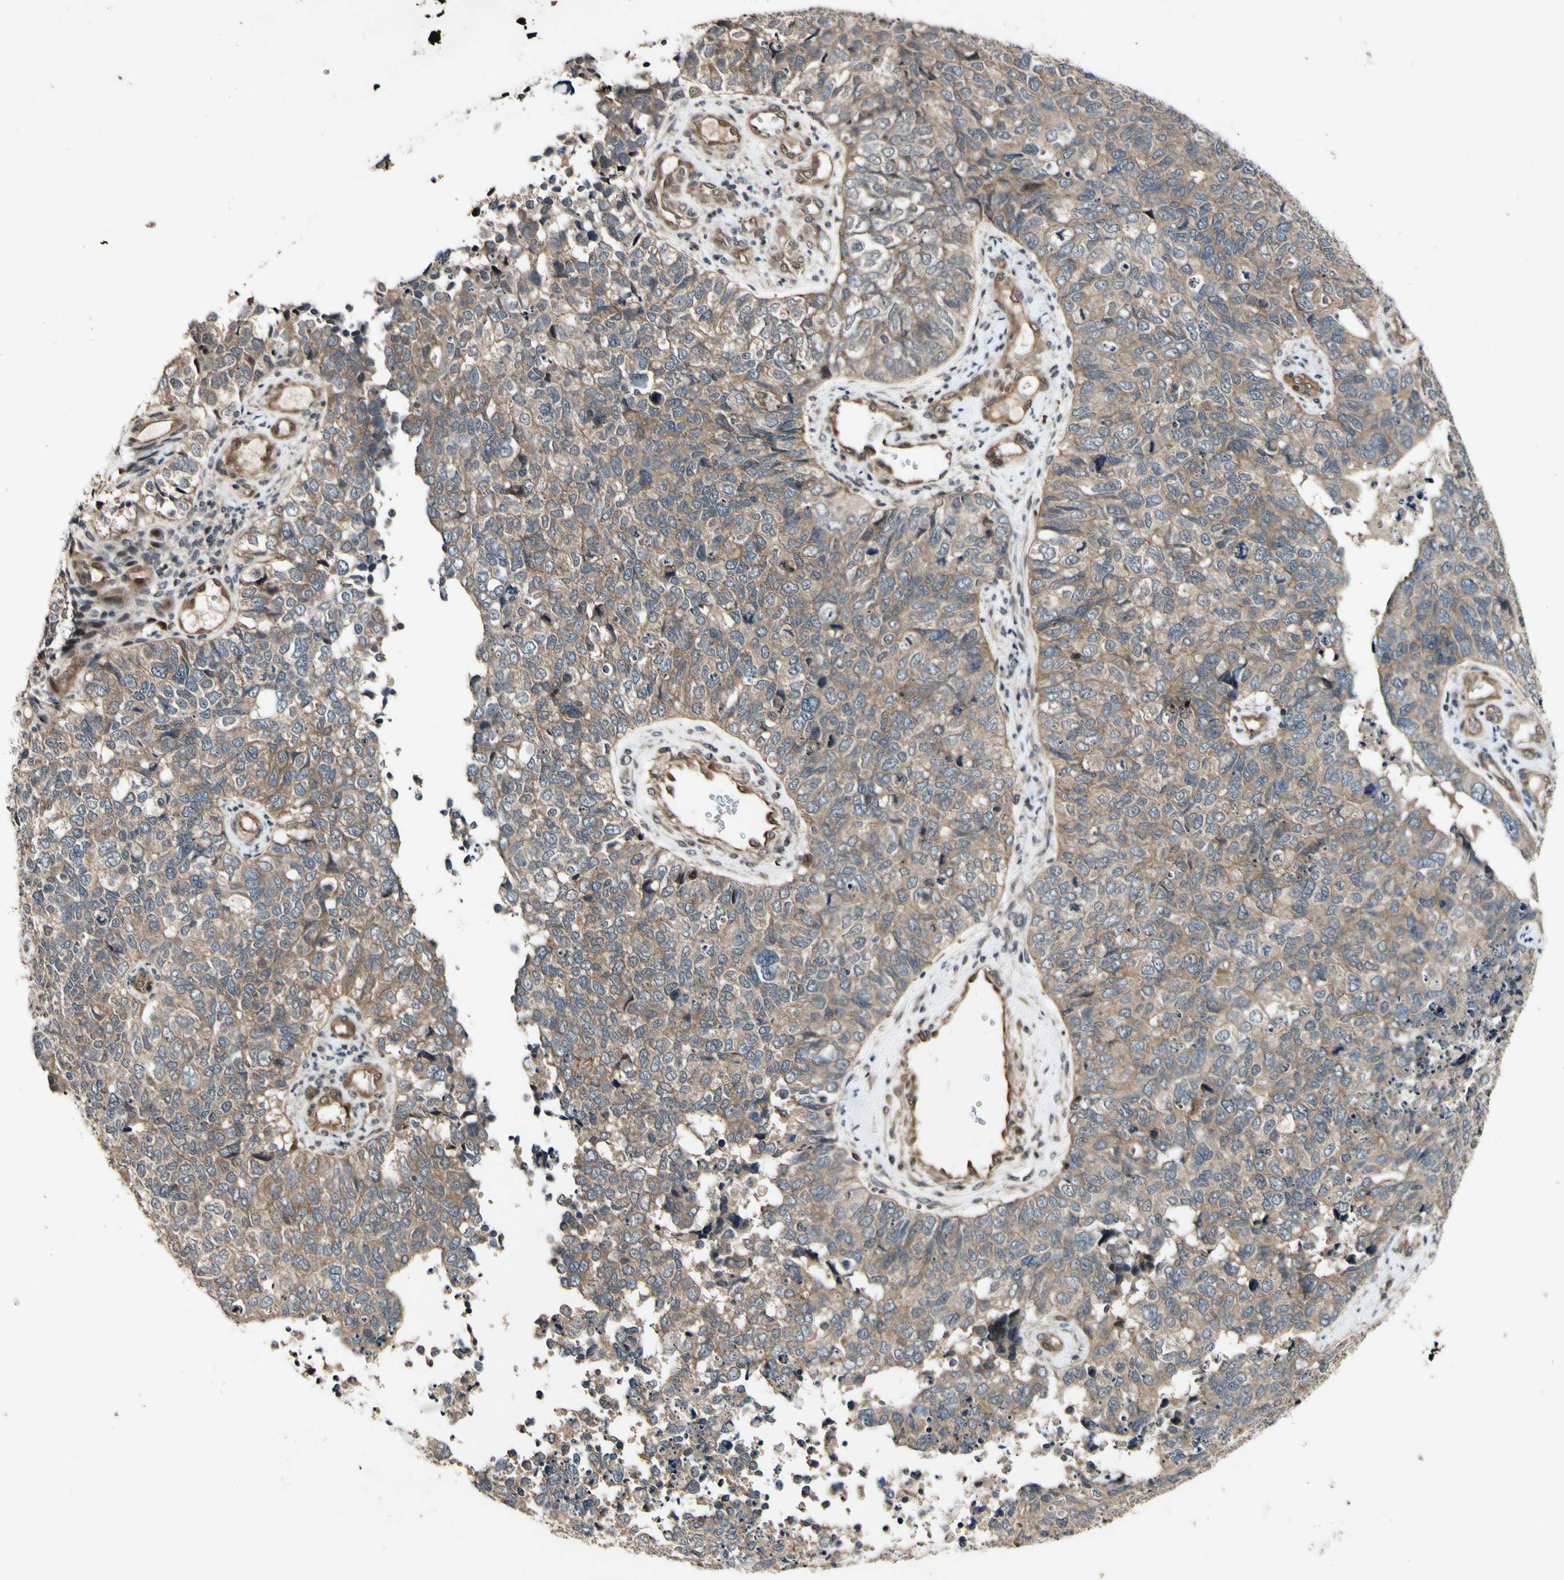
{"staining": {"intensity": "moderate", "quantity": ">75%", "location": "cytoplasmic/membranous"}, "tissue": "cervical cancer", "cell_type": "Tumor cells", "image_type": "cancer", "snomed": [{"axis": "morphology", "description": "Squamous cell carcinoma, NOS"}, {"axis": "topography", "description": "Cervix"}], "caption": "The histopathology image displays staining of cervical cancer (squamous cell carcinoma), revealing moderate cytoplasmic/membranous protein staining (brown color) within tumor cells. (DAB IHC, brown staining for protein, blue staining for nuclei).", "gene": "CSNK1E", "patient": {"sex": "female", "age": 63}}